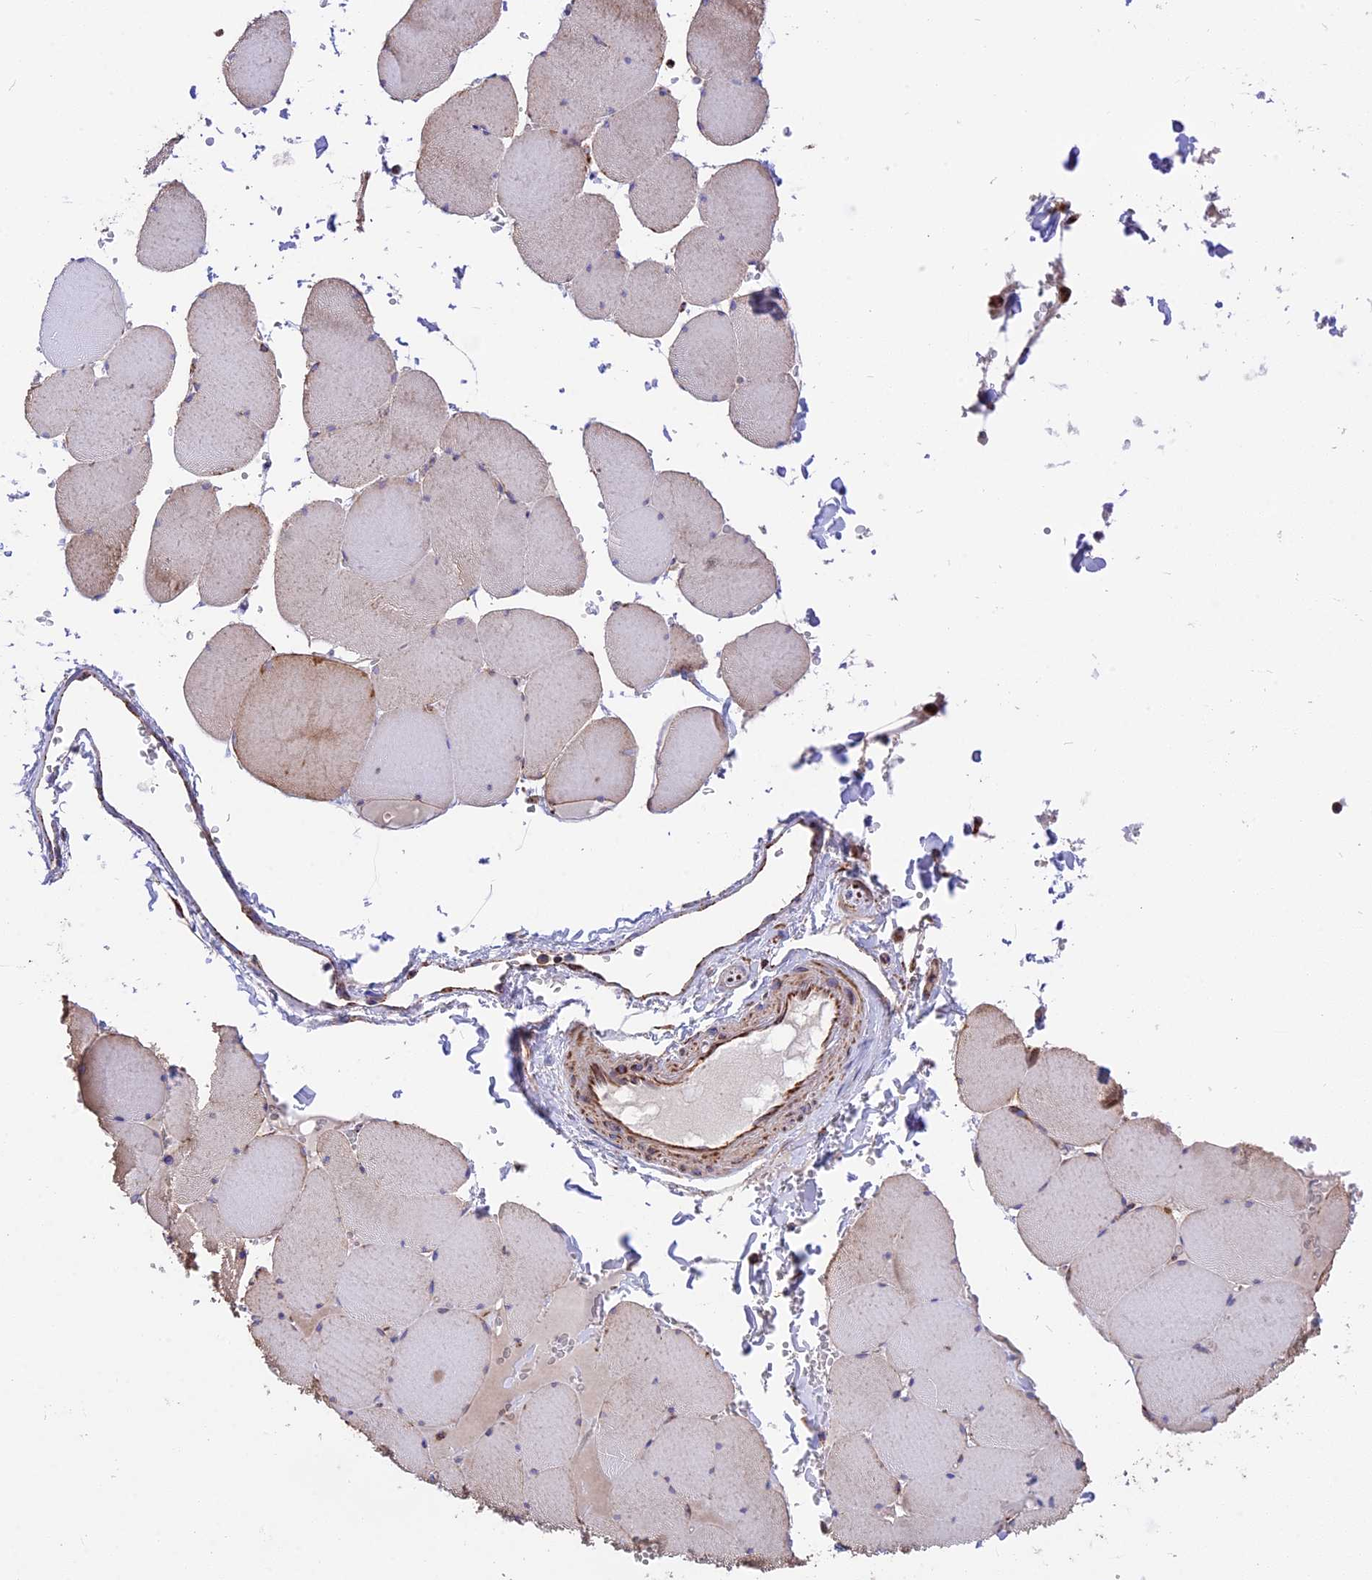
{"staining": {"intensity": "moderate", "quantity": "25%-75%", "location": "cytoplasmic/membranous"}, "tissue": "skeletal muscle", "cell_type": "Myocytes", "image_type": "normal", "snomed": [{"axis": "morphology", "description": "Normal tissue, NOS"}, {"axis": "topography", "description": "Skeletal muscle"}, {"axis": "topography", "description": "Head-Neck"}], "caption": "Myocytes display medium levels of moderate cytoplasmic/membranous positivity in approximately 25%-75% of cells in unremarkable human skeletal muscle.", "gene": "TTC4", "patient": {"sex": "male", "age": 66}}